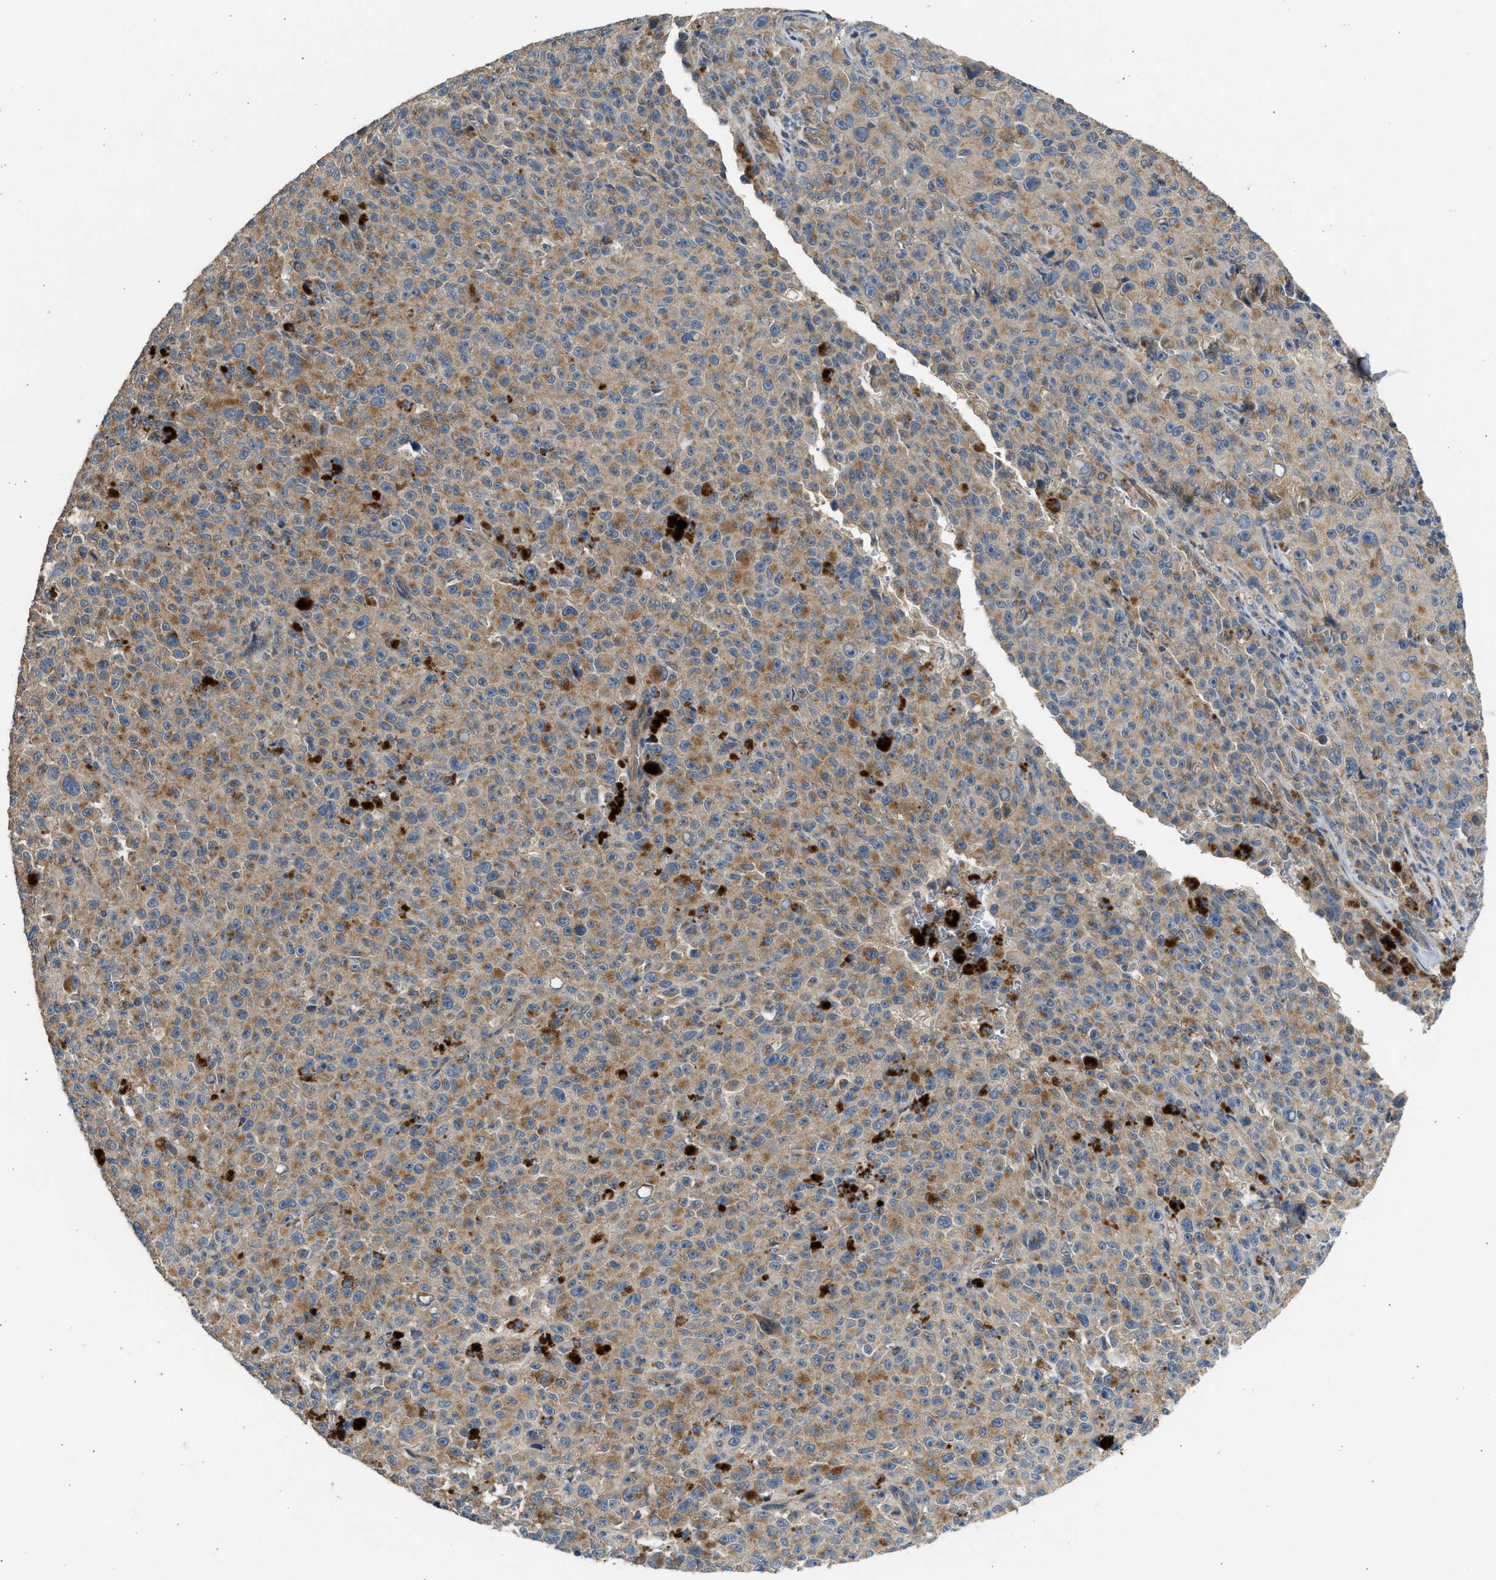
{"staining": {"intensity": "moderate", "quantity": ">75%", "location": "cytoplasmic/membranous"}, "tissue": "melanoma", "cell_type": "Tumor cells", "image_type": "cancer", "snomed": [{"axis": "morphology", "description": "Malignant melanoma, NOS"}, {"axis": "topography", "description": "Skin"}], "caption": "Immunohistochemical staining of malignant melanoma exhibits medium levels of moderate cytoplasmic/membranous protein expression in about >75% of tumor cells.", "gene": "CSRNP2", "patient": {"sex": "female", "age": 82}}